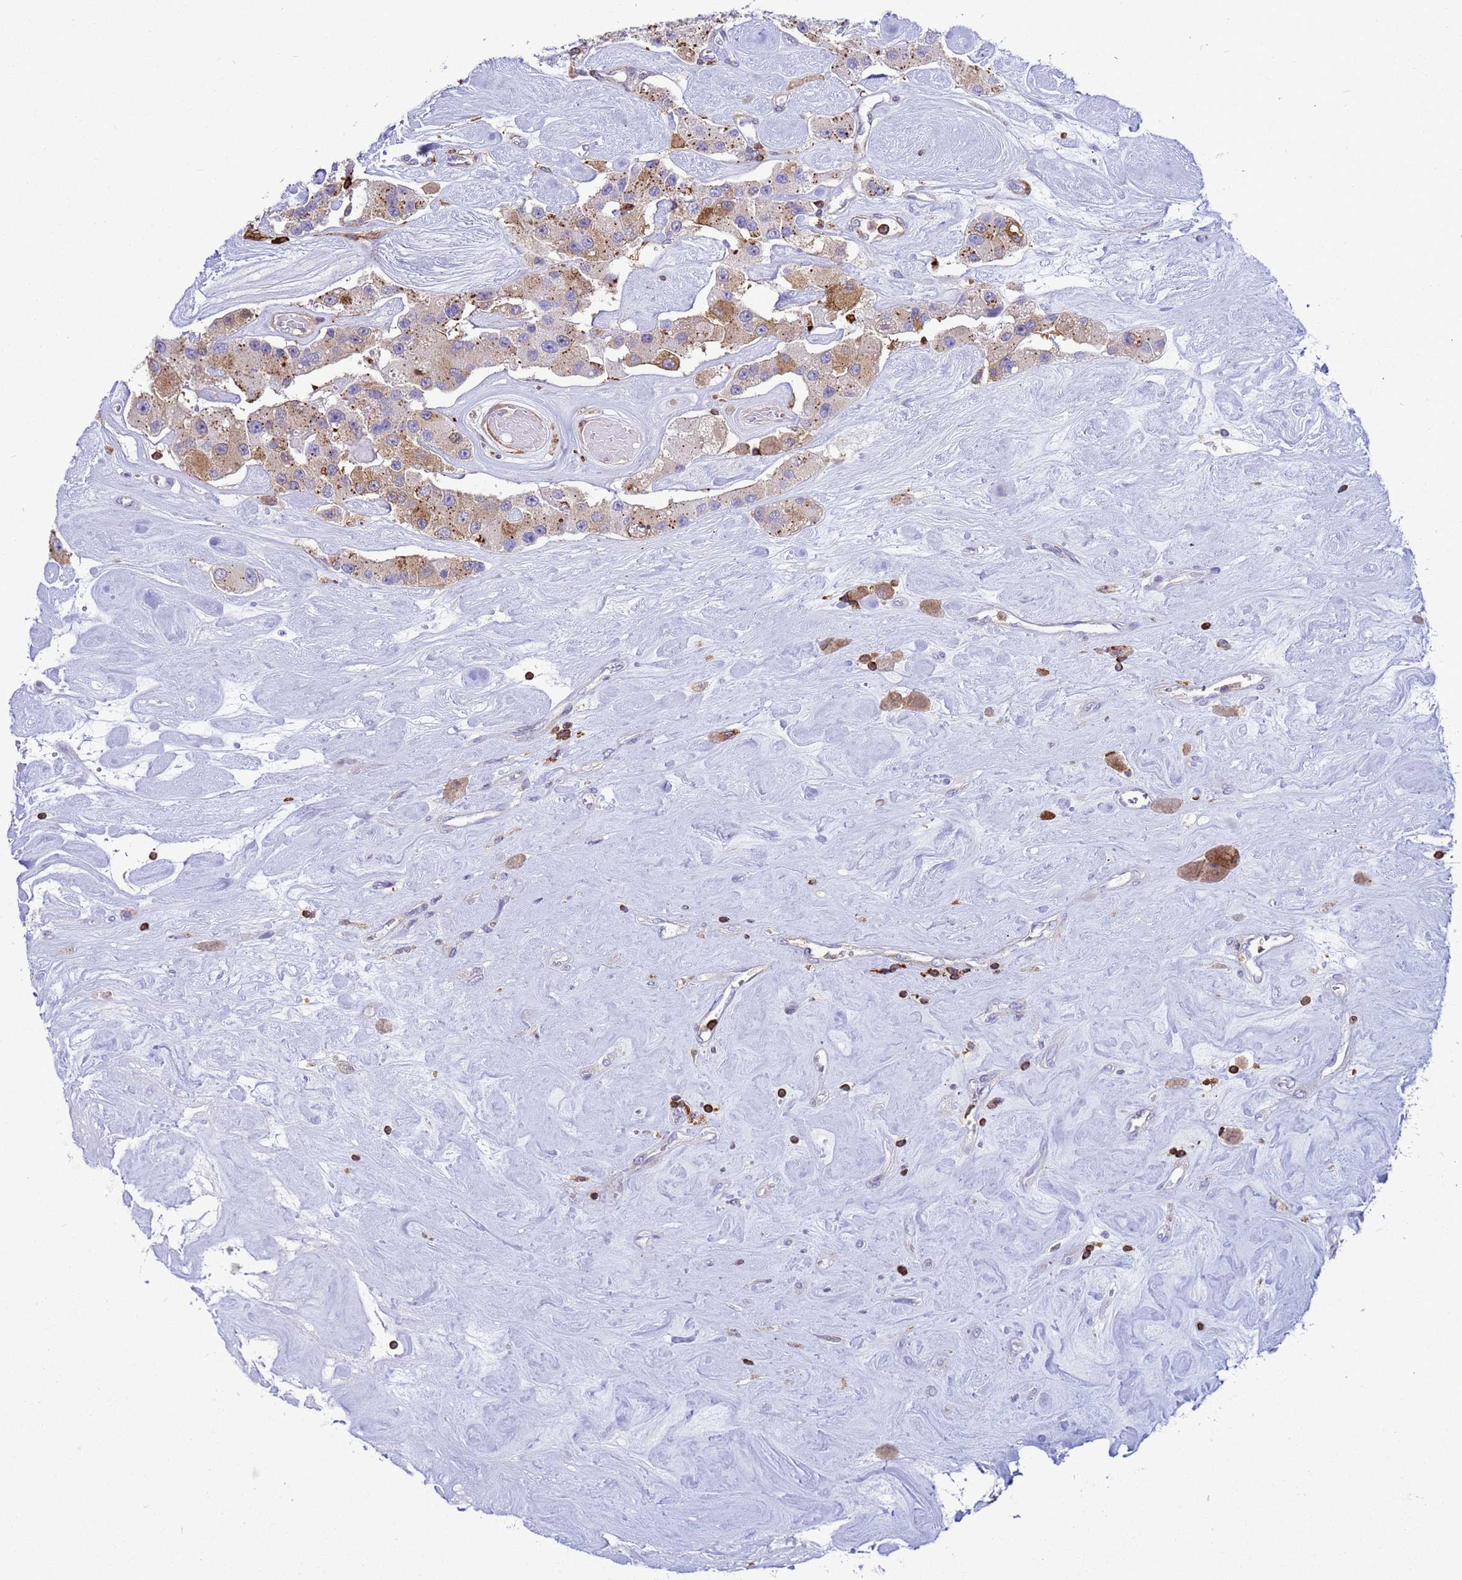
{"staining": {"intensity": "moderate", "quantity": "25%-75%", "location": "cytoplasmic/membranous"}, "tissue": "carcinoid", "cell_type": "Tumor cells", "image_type": "cancer", "snomed": [{"axis": "morphology", "description": "Carcinoid, malignant, NOS"}, {"axis": "topography", "description": "Pancreas"}], "caption": "A medium amount of moderate cytoplasmic/membranous expression is seen in approximately 25%-75% of tumor cells in carcinoid tissue. The protein of interest is shown in brown color, while the nuclei are stained blue.", "gene": "EZR", "patient": {"sex": "male", "age": 41}}